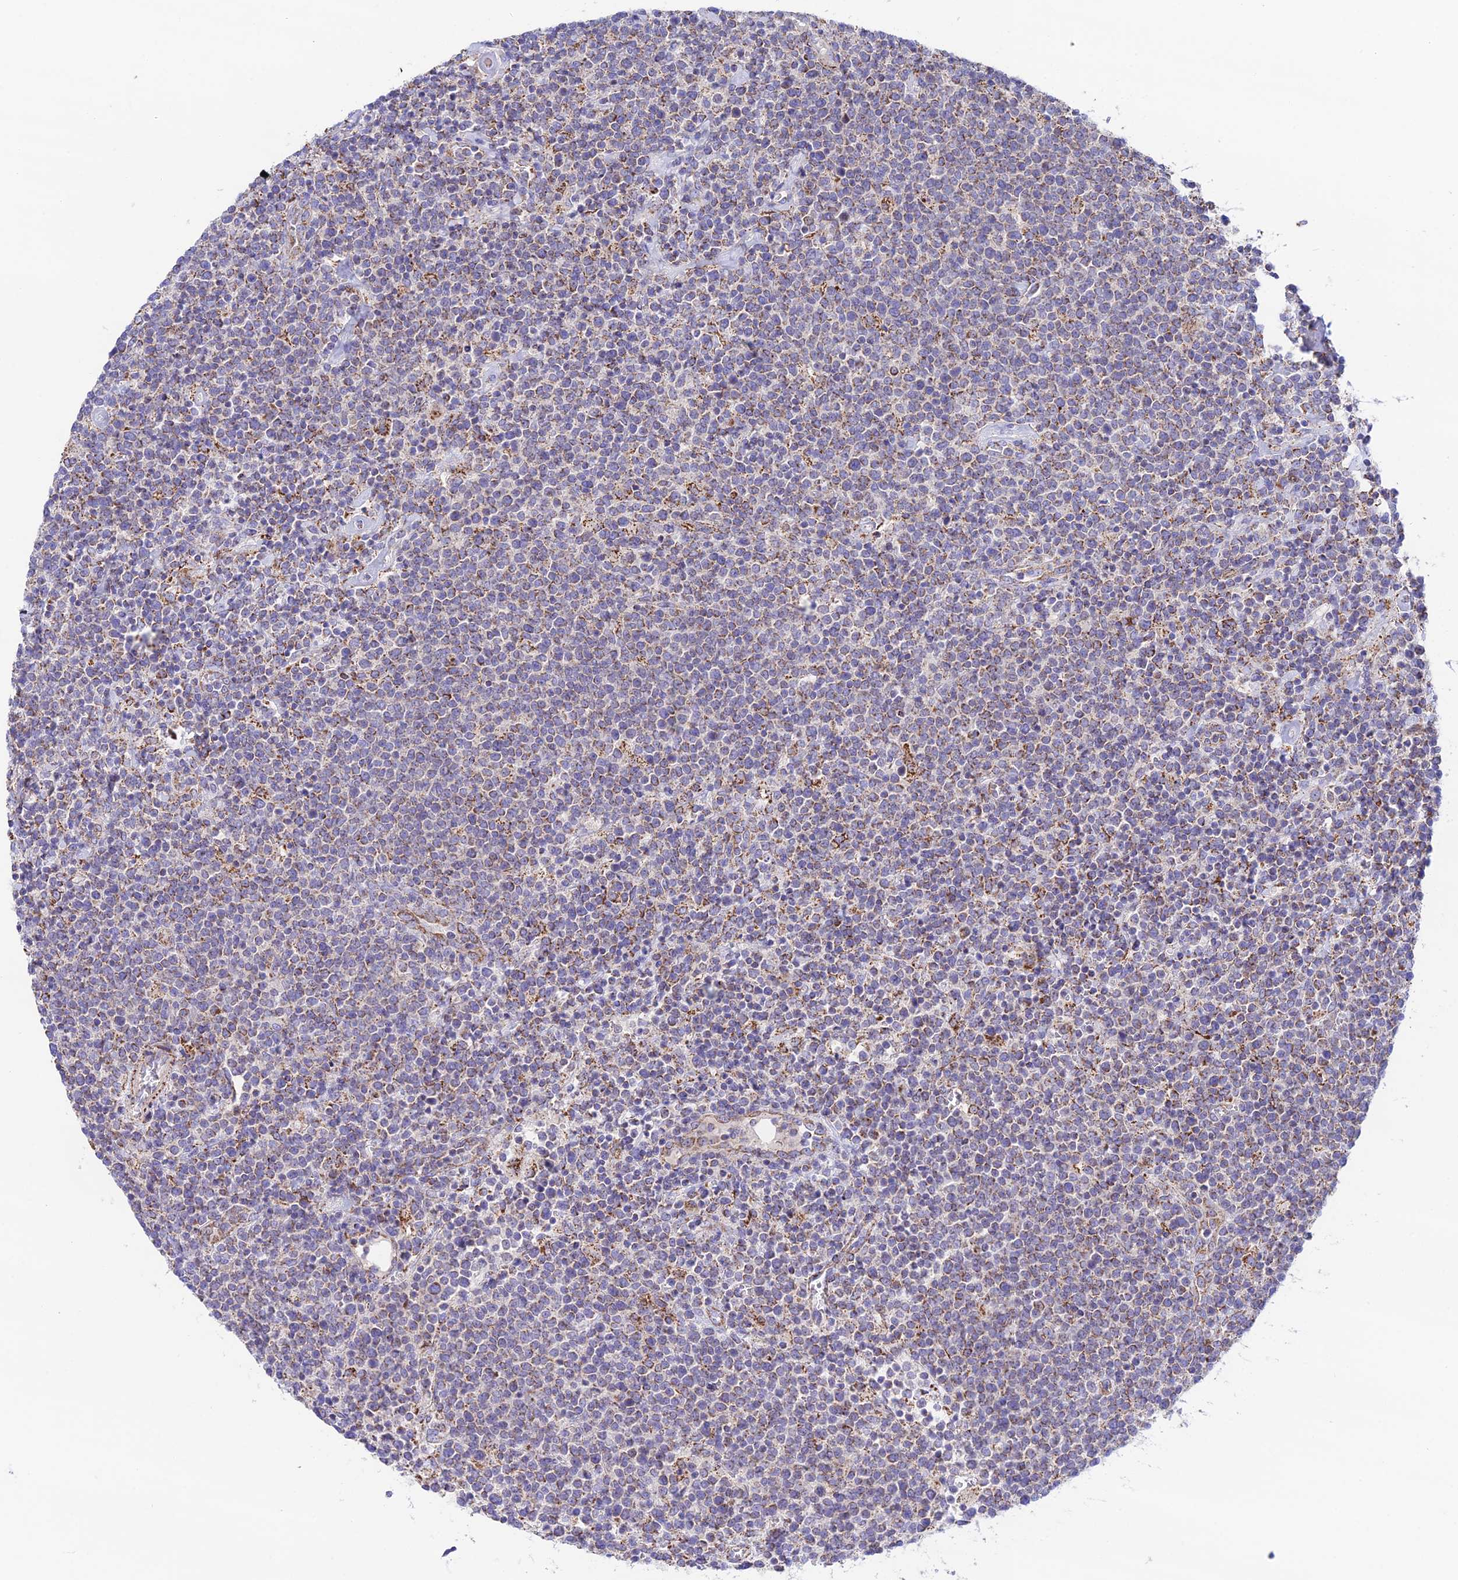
{"staining": {"intensity": "moderate", "quantity": "<25%", "location": "cytoplasmic/membranous"}, "tissue": "lymphoma", "cell_type": "Tumor cells", "image_type": "cancer", "snomed": [{"axis": "morphology", "description": "Malignant lymphoma, non-Hodgkin's type, High grade"}, {"axis": "topography", "description": "Lymph node"}], "caption": "Immunohistochemical staining of human malignant lymphoma, non-Hodgkin's type (high-grade) reveals low levels of moderate cytoplasmic/membranous positivity in about <25% of tumor cells.", "gene": "HSDL2", "patient": {"sex": "male", "age": 61}}